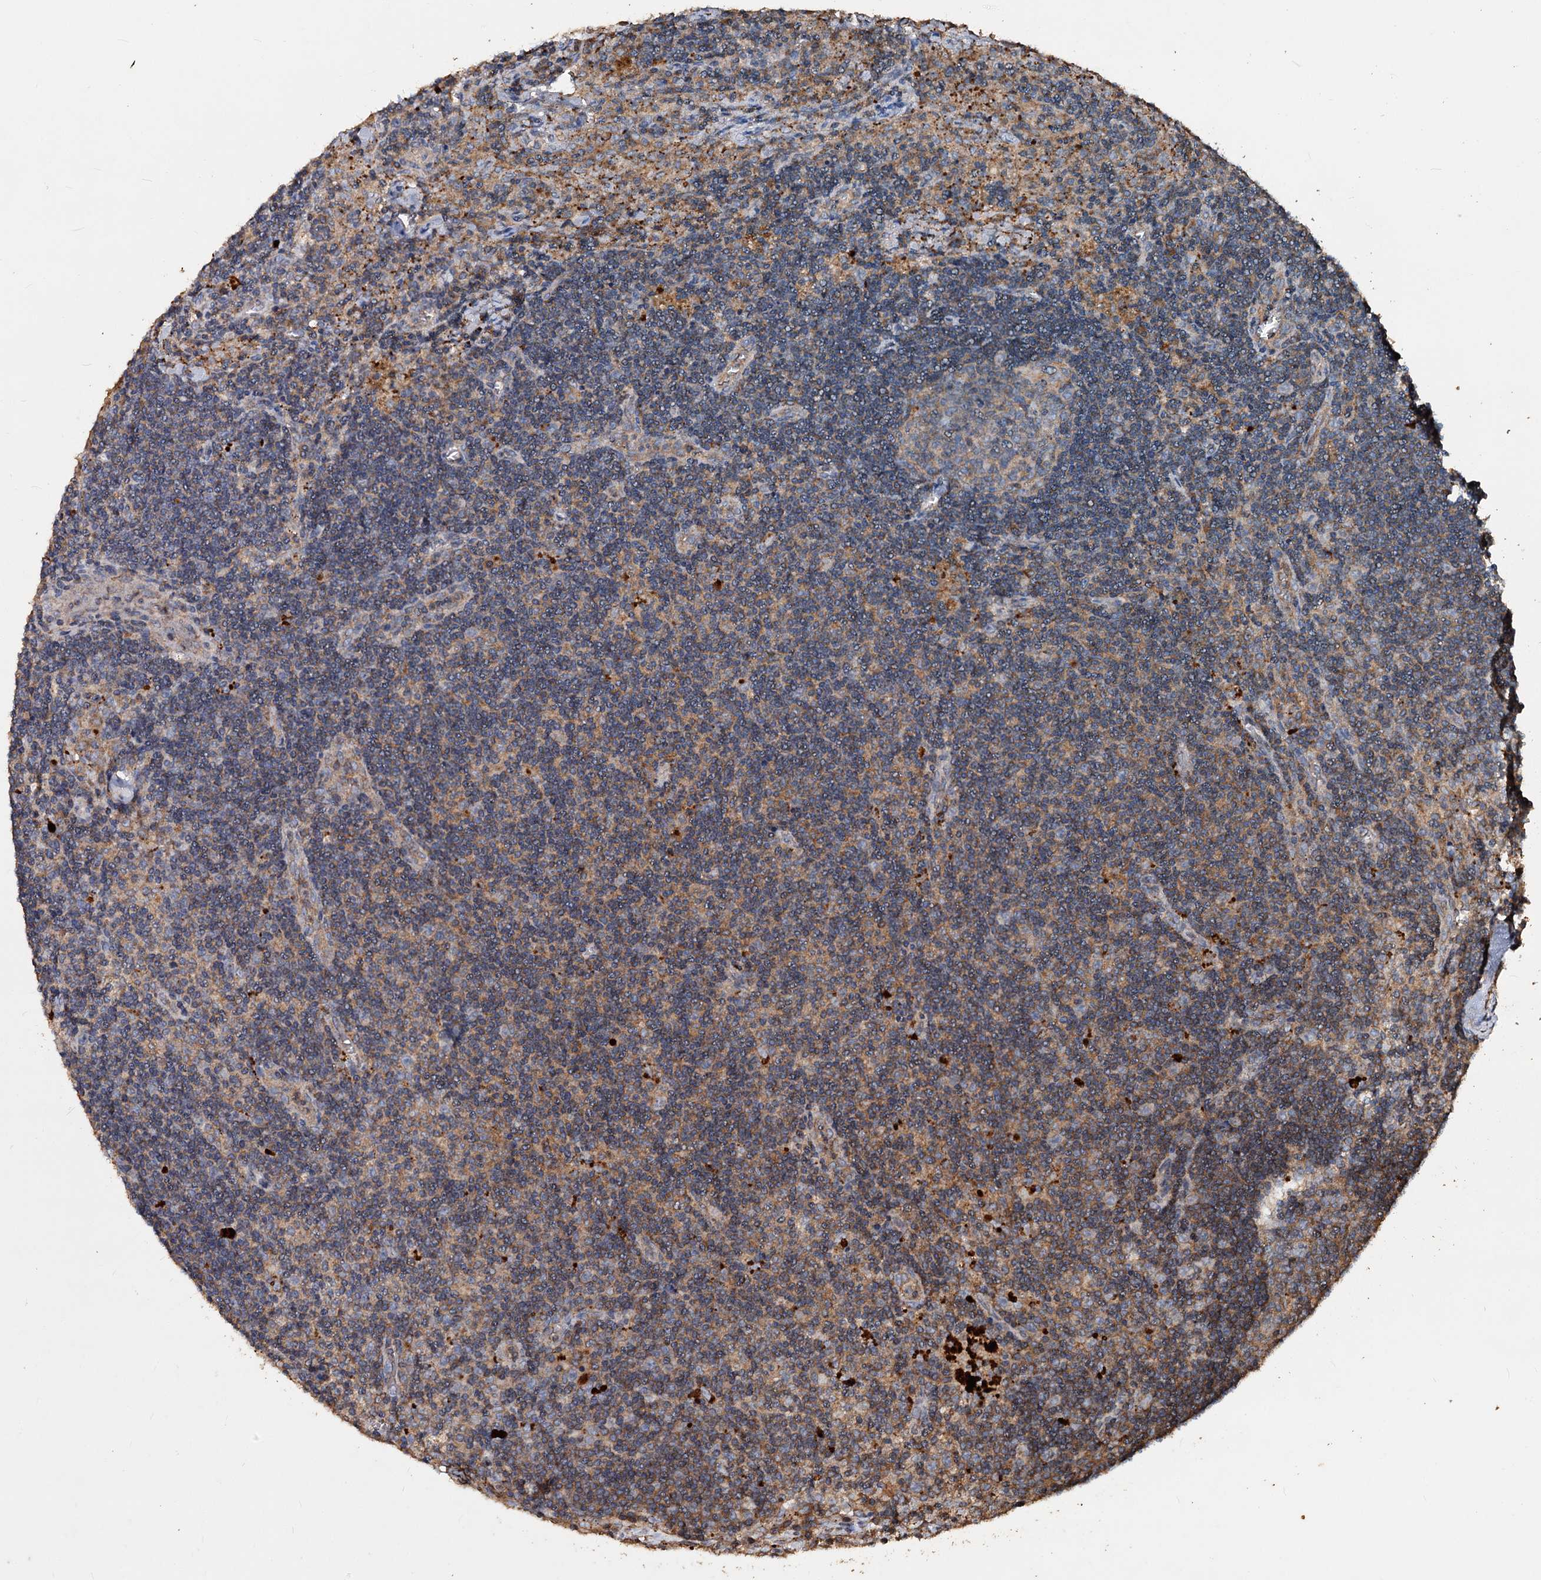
{"staining": {"intensity": "weak", "quantity": "25%-75%", "location": "cytoplasmic/membranous"}, "tissue": "lymph node", "cell_type": "Germinal center cells", "image_type": "normal", "snomed": [{"axis": "morphology", "description": "Normal tissue, NOS"}, {"axis": "topography", "description": "Lymph node"}], "caption": "Germinal center cells exhibit low levels of weak cytoplasmic/membranous staining in about 25%-75% of cells in benign lymph node. (DAB IHC with brightfield microscopy, high magnification).", "gene": "NOTCH2NLA", "patient": {"sex": "male", "age": 58}}